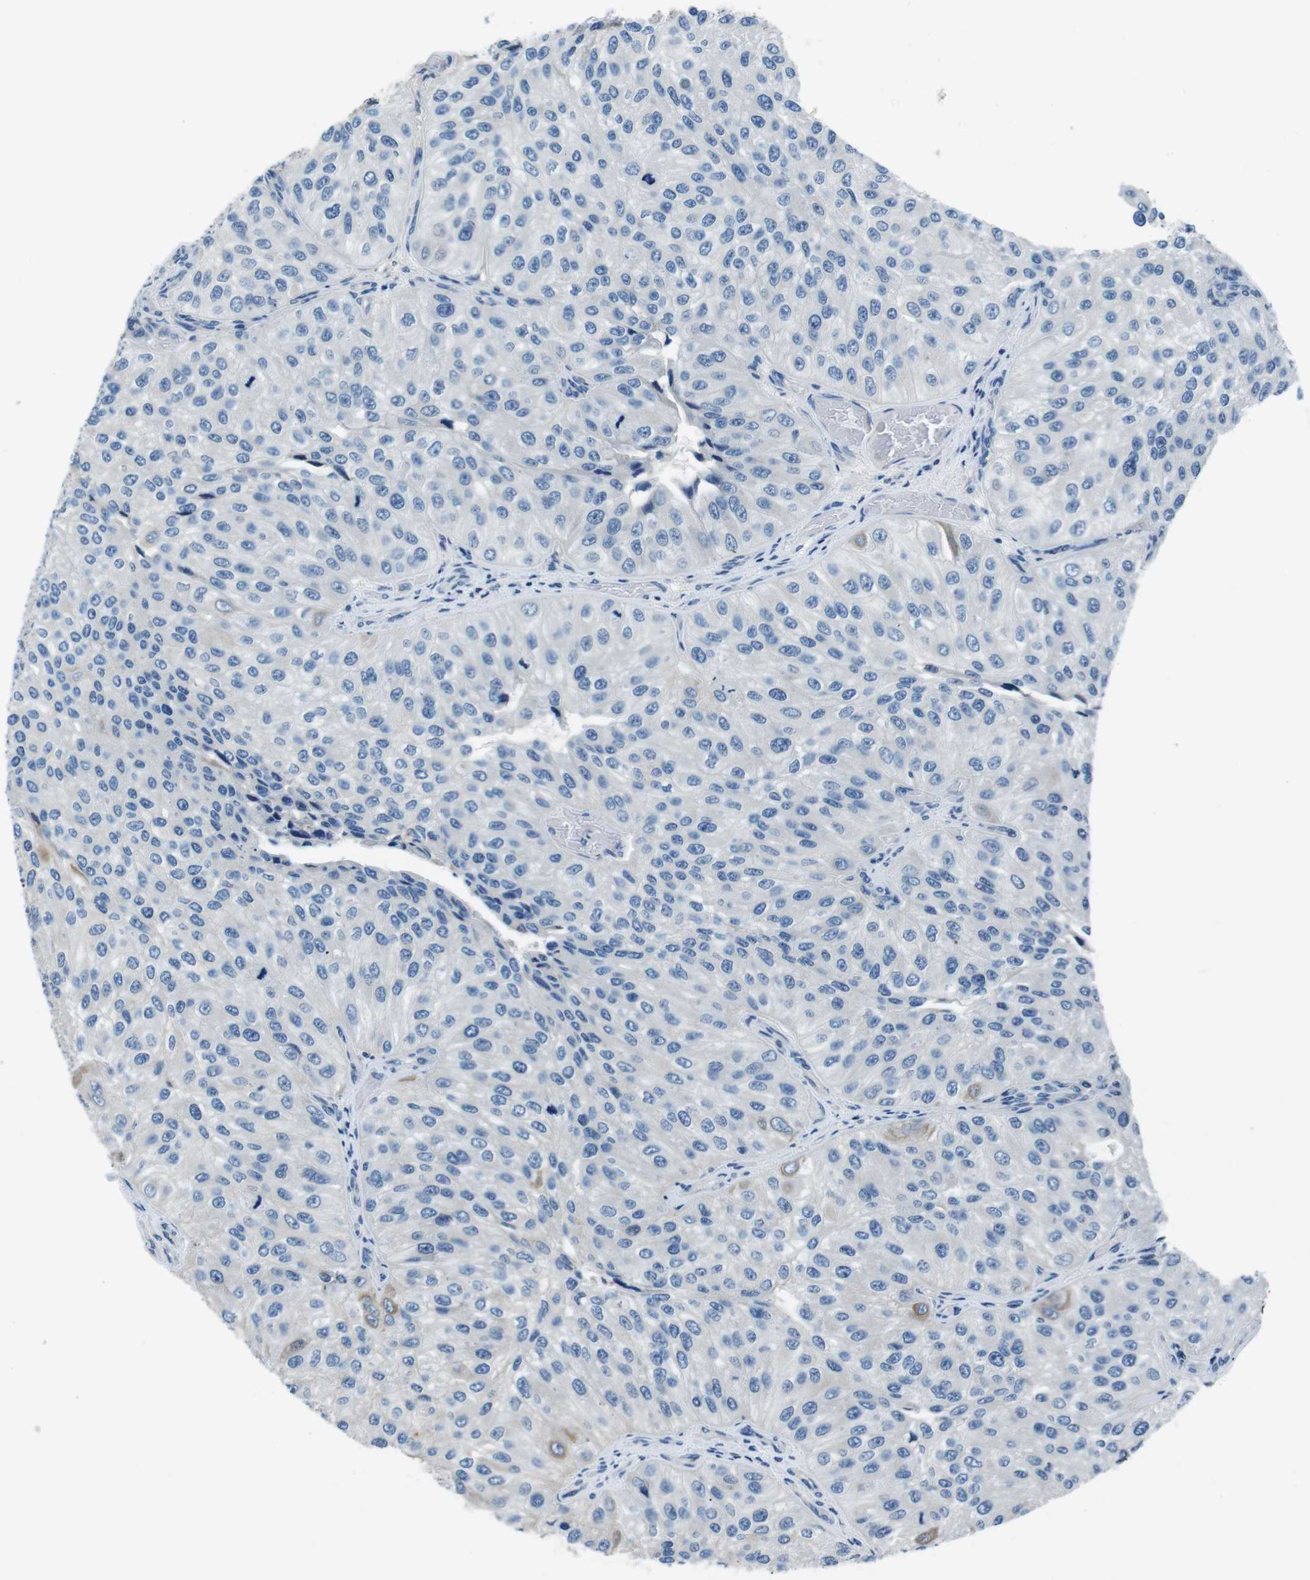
{"staining": {"intensity": "negative", "quantity": "none", "location": "none"}, "tissue": "urothelial cancer", "cell_type": "Tumor cells", "image_type": "cancer", "snomed": [{"axis": "morphology", "description": "Urothelial carcinoma, High grade"}, {"axis": "topography", "description": "Kidney"}, {"axis": "topography", "description": "Urinary bladder"}], "caption": "Tumor cells are negative for protein expression in human urothelial cancer.", "gene": "CASQ1", "patient": {"sex": "male", "age": 77}}